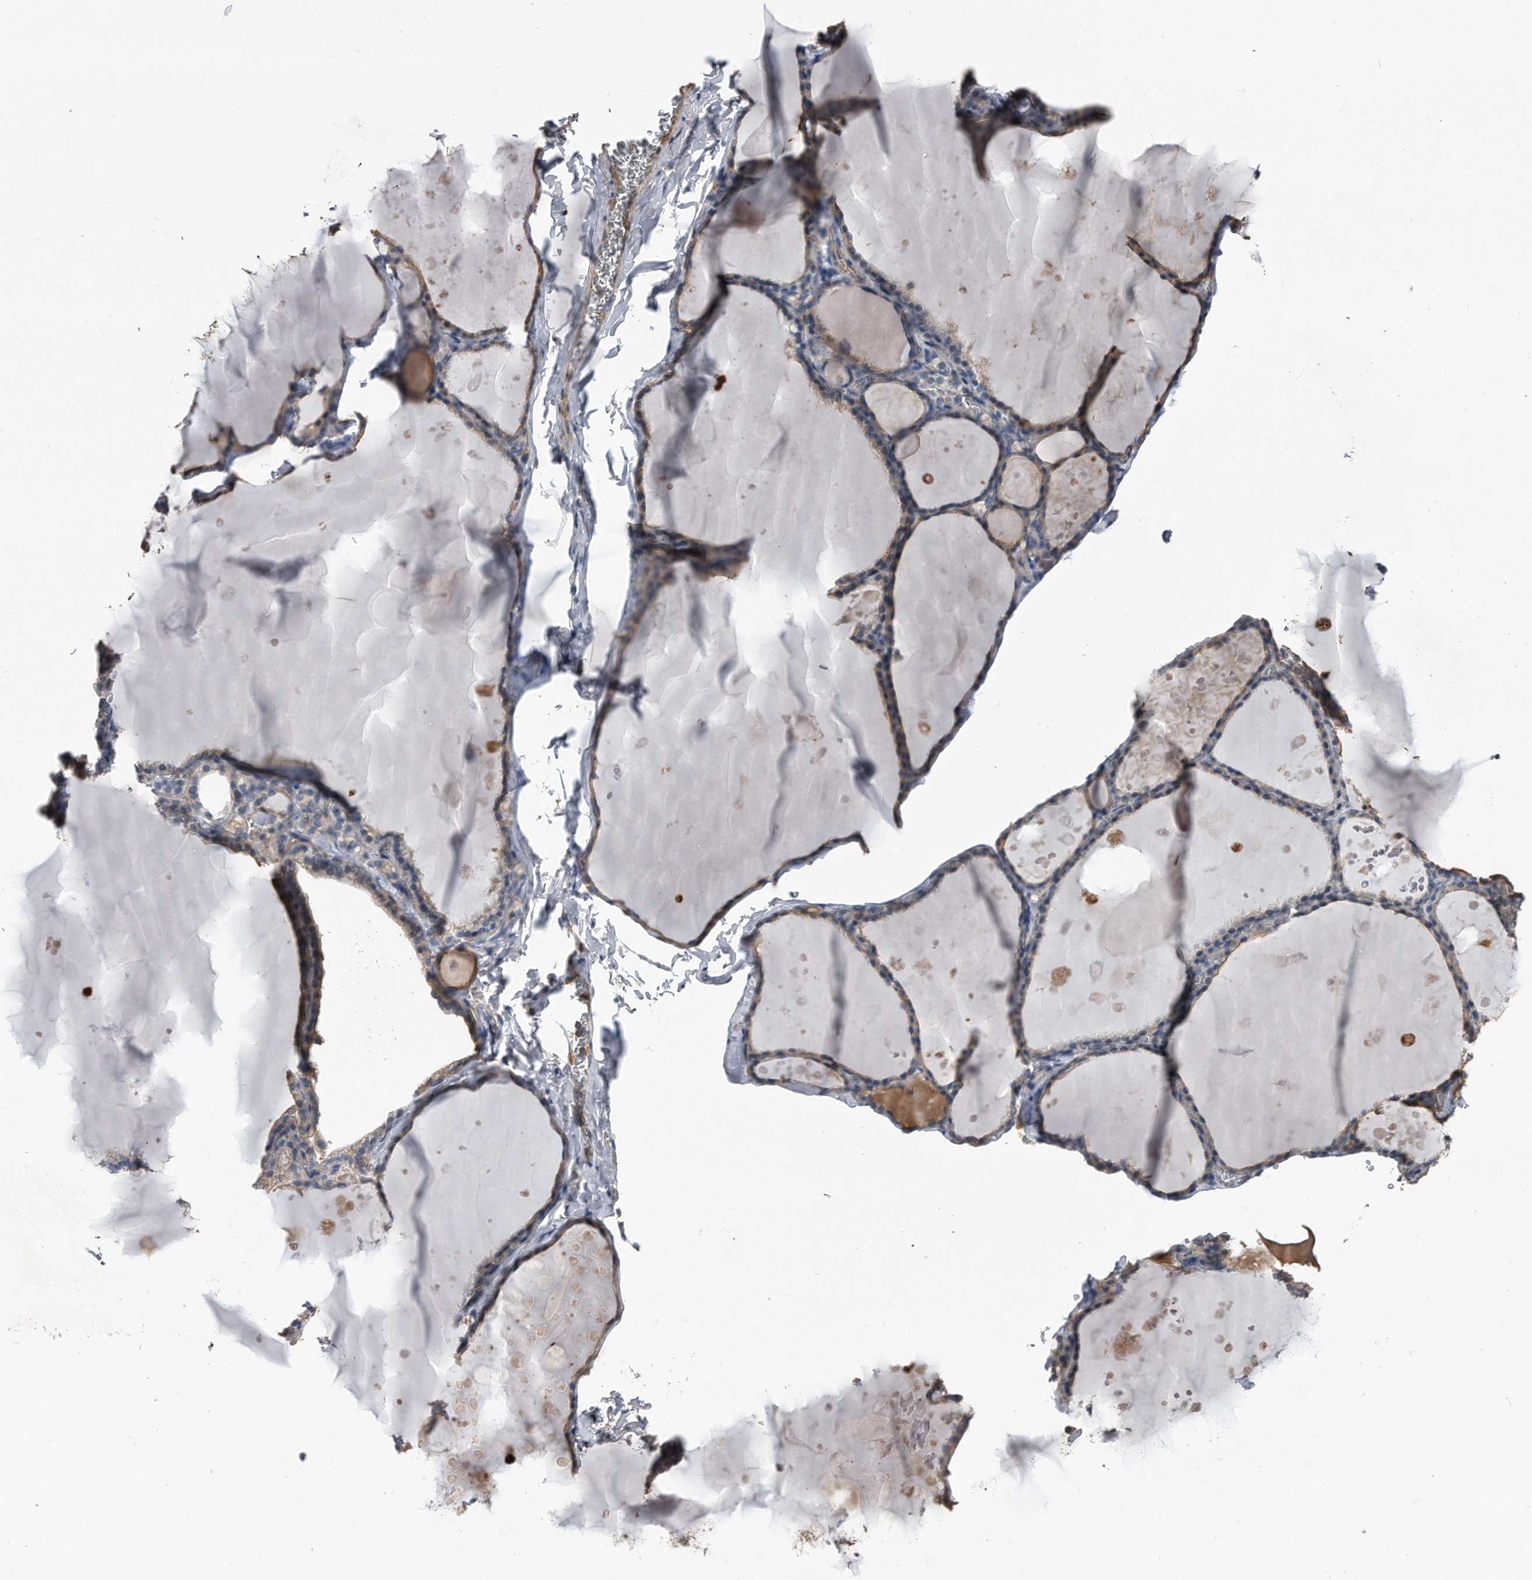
{"staining": {"intensity": "weak", "quantity": "<25%", "location": "cytoplasmic/membranous"}, "tissue": "thyroid gland", "cell_type": "Glandular cells", "image_type": "normal", "snomed": [{"axis": "morphology", "description": "Normal tissue, NOS"}, {"axis": "topography", "description": "Thyroid gland"}], "caption": "This is a photomicrograph of immunohistochemistry (IHC) staining of benign thyroid gland, which shows no staining in glandular cells. (DAB (3,3'-diaminobenzidine) immunohistochemistry (IHC) visualized using brightfield microscopy, high magnification).", "gene": "KCND3", "patient": {"sex": "male", "age": 56}}